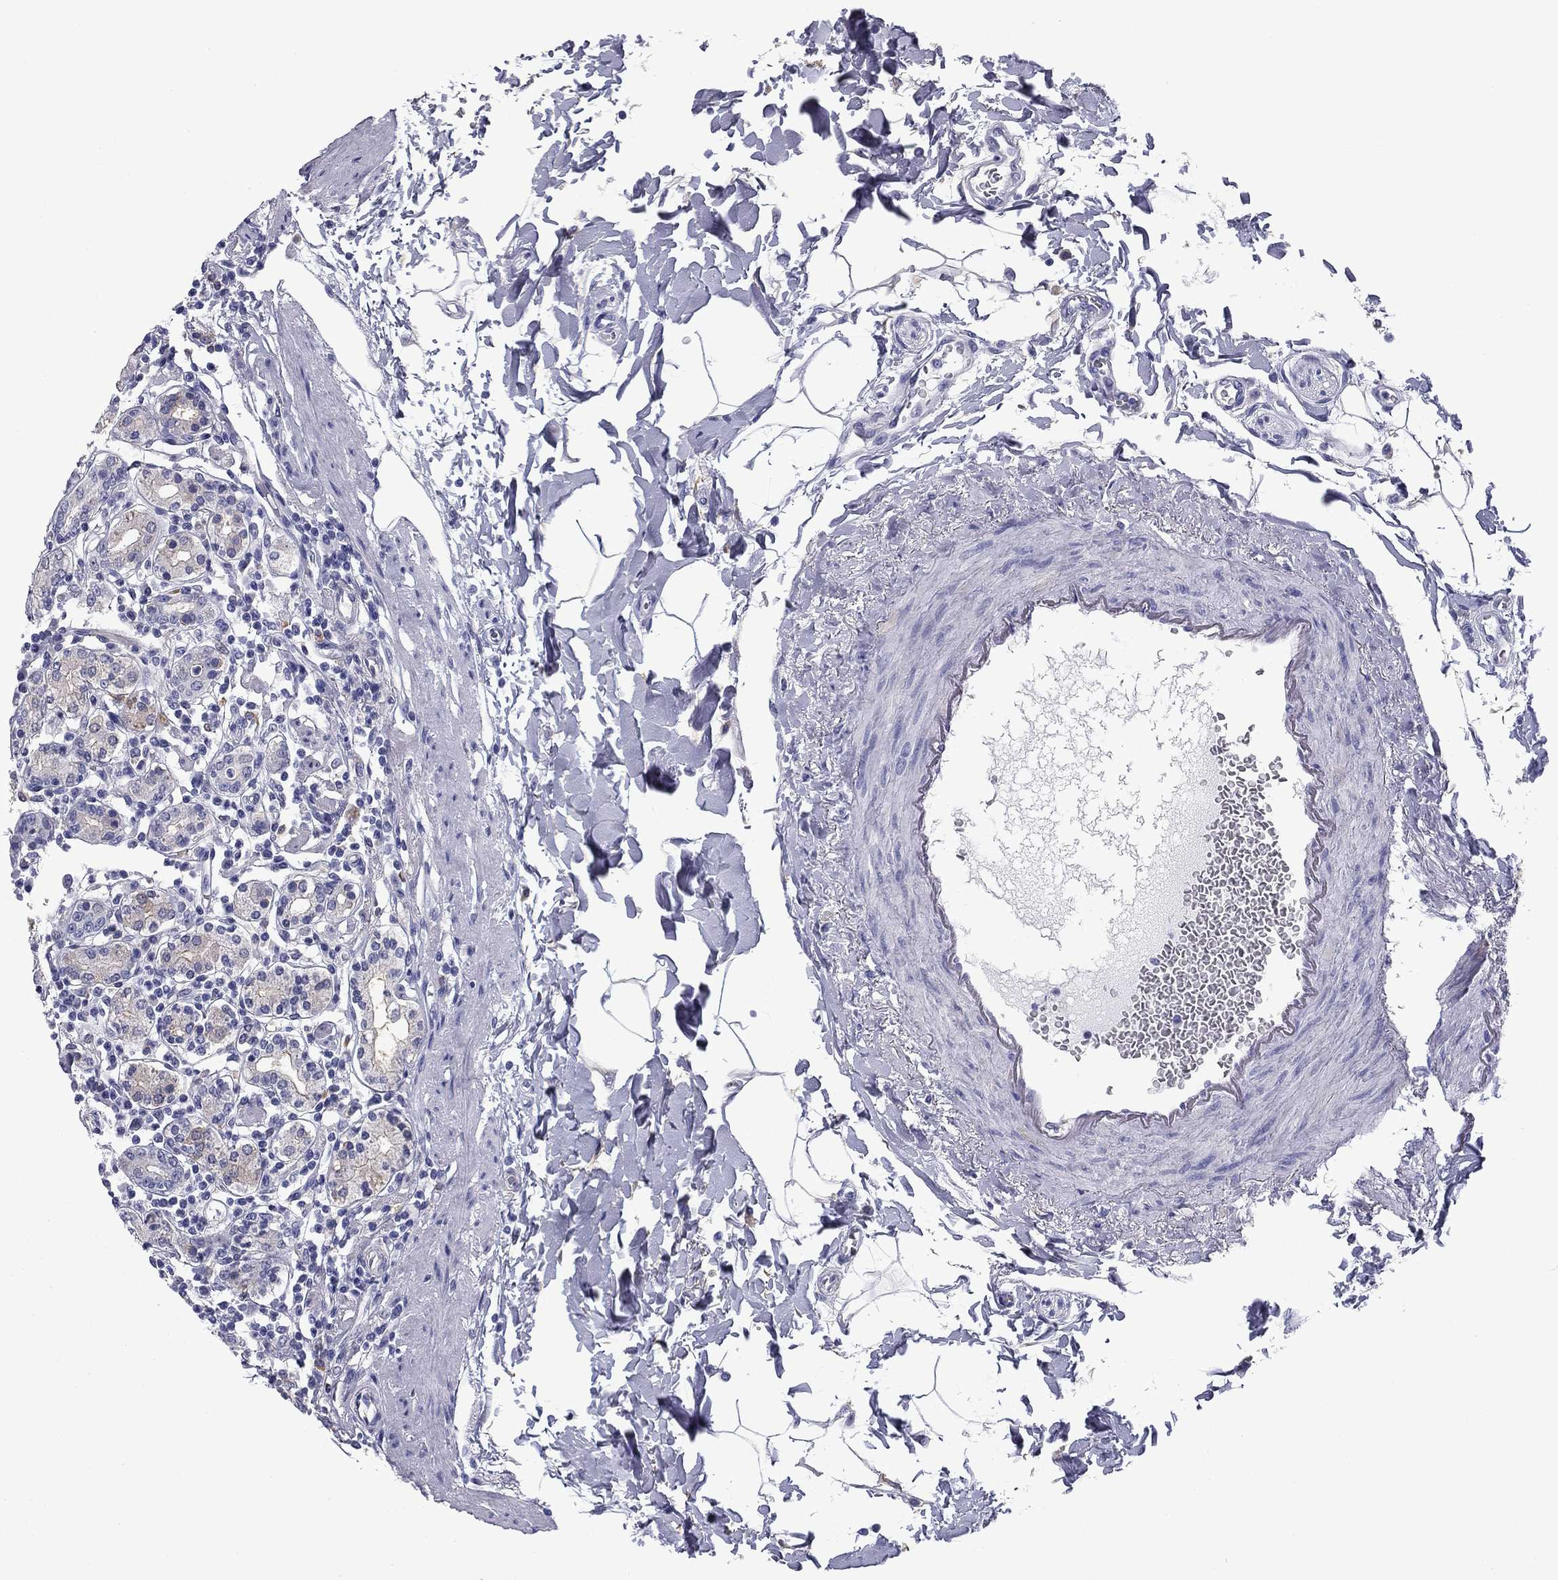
{"staining": {"intensity": "negative", "quantity": "none", "location": "none"}, "tissue": "stomach", "cell_type": "Glandular cells", "image_type": "normal", "snomed": [{"axis": "morphology", "description": "Normal tissue, NOS"}, {"axis": "topography", "description": "Stomach, upper"}, {"axis": "topography", "description": "Stomach"}], "caption": "Glandular cells show no significant positivity in normal stomach.", "gene": "BCL2L14", "patient": {"sex": "male", "age": 62}}